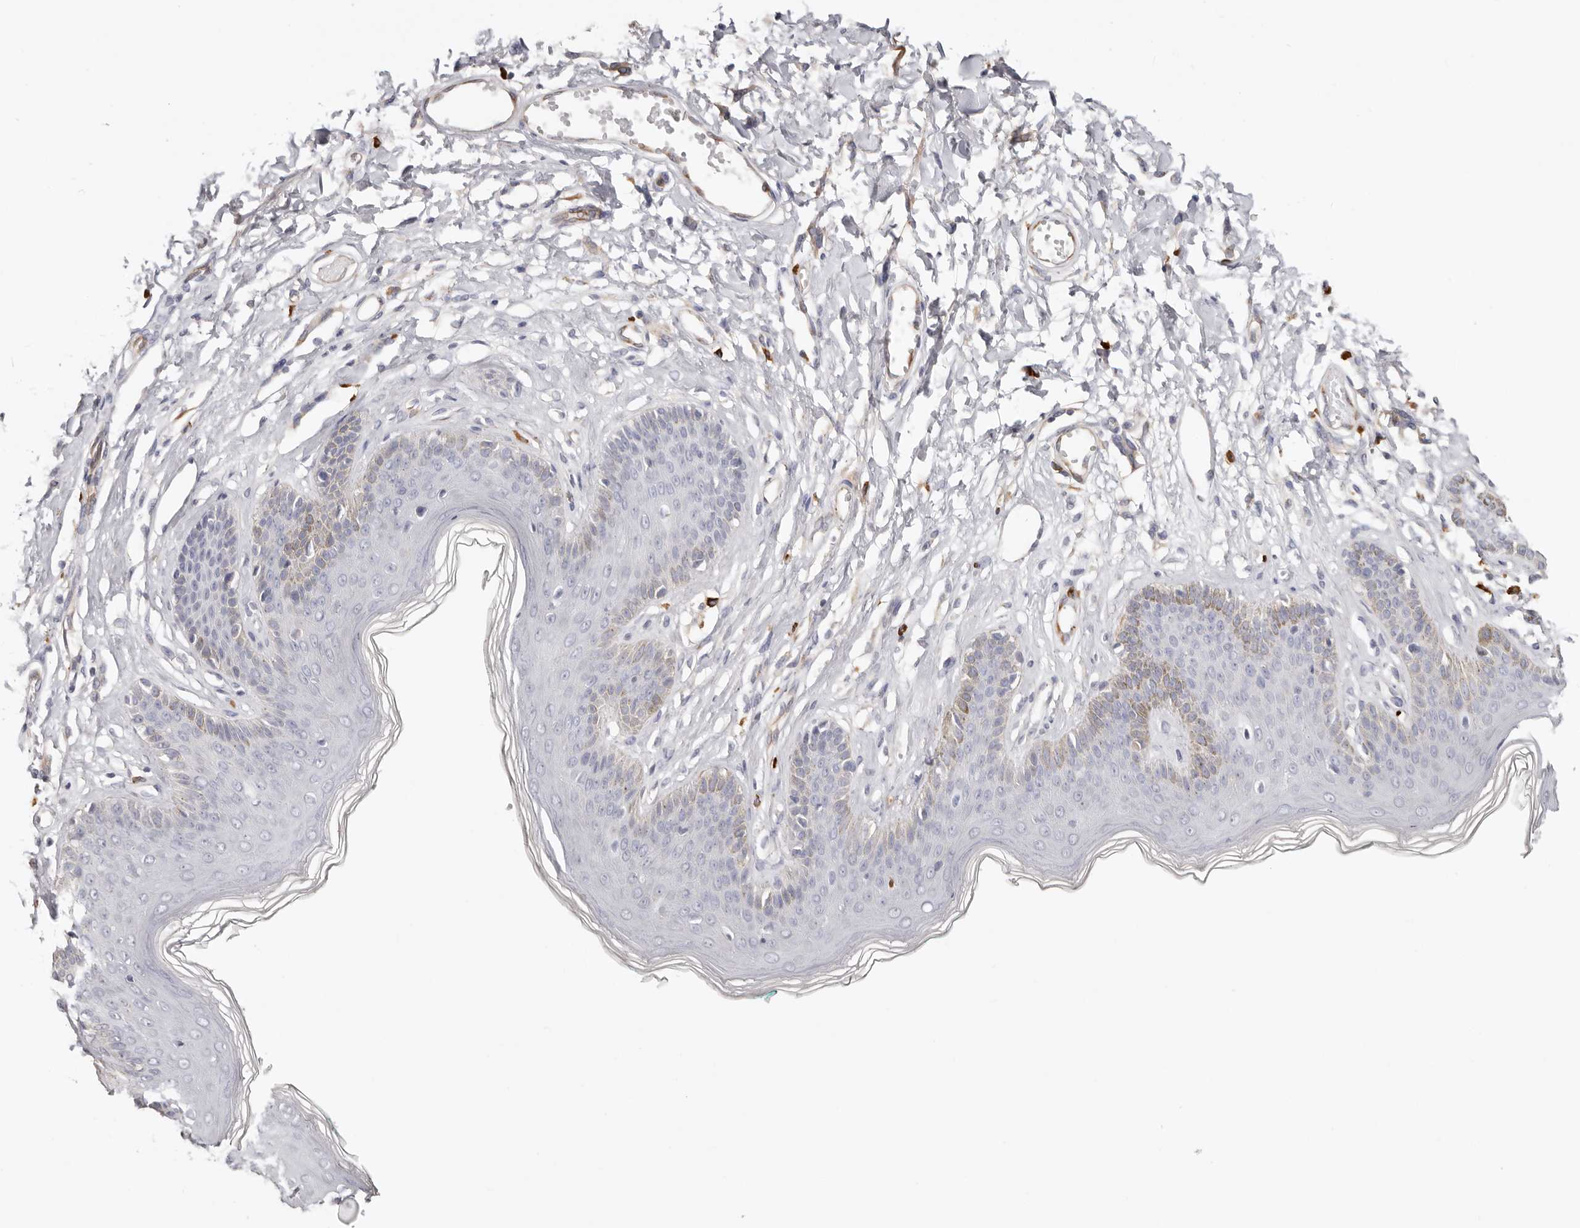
{"staining": {"intensity": "moderate", "quantity": "<25%", "location": "cytoplasmic/membranous"}, "tissue": "skin", "cell_type": "Epidermal cells", "image_type": "normal", "snomed": [{"axis": "morphology", "description": "Normal tissue, NOS"}, {"axis": "morphology", "description": "Squamous cell carcinoma, NOS"}, {"axis": "topography", "description": "Vulva"}], "caption": "Immunohistochemical staining of normal skin displays <25% levels of moderate cytoplasmic/membranous protein positivity in about <25% of epidermal cells.", "gene": "PKDCC", "patient": {"sex": "female", "age": 85}}